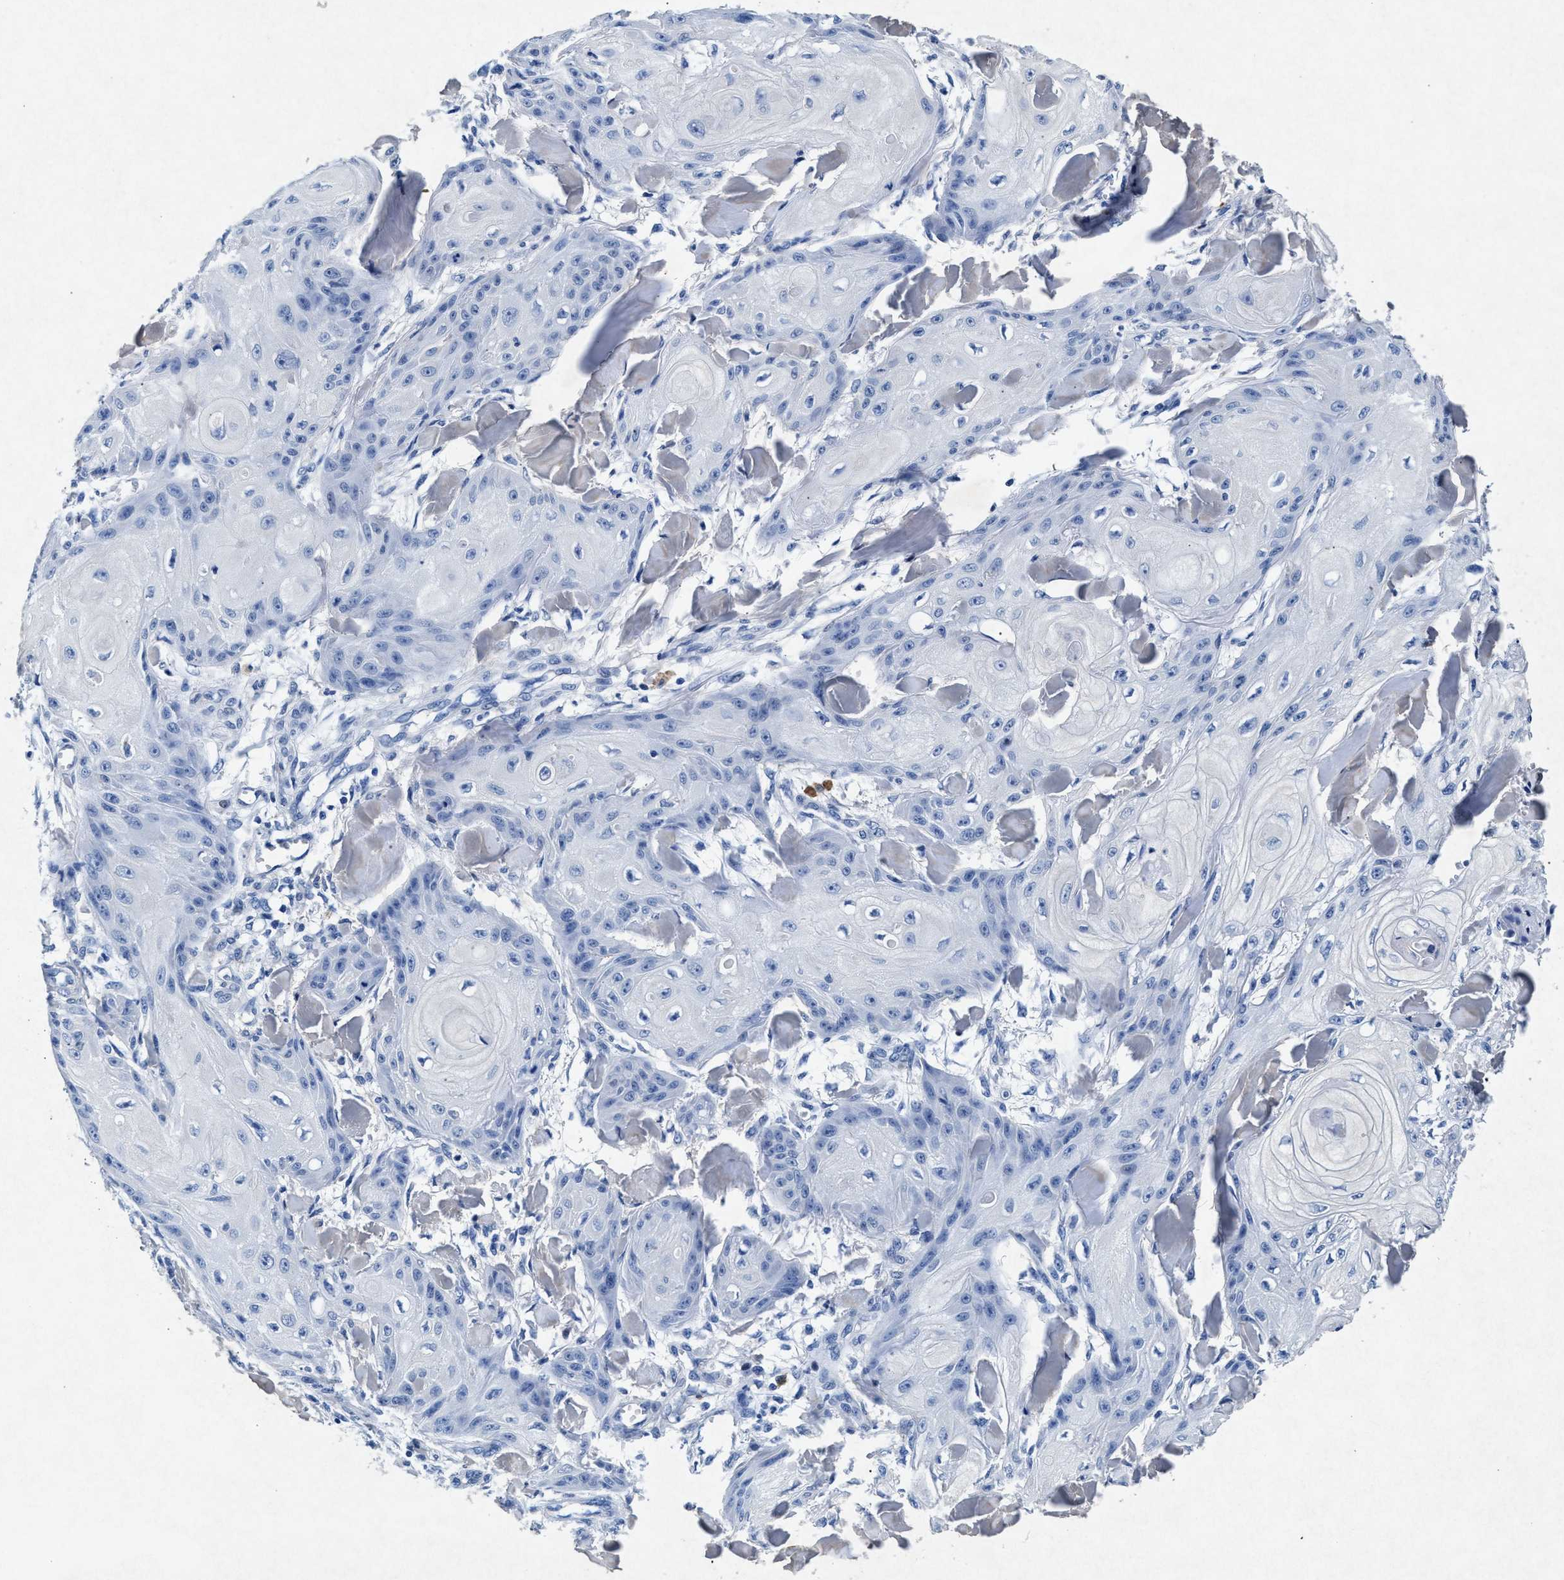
{"staining": {"intensity": "negative", "quantity": "none", "location": "none"}, "tissue": "skin cancer", "cell_type": "Tumor cells", "image_type": "cancer", "snomed": [{"axis": "morphology", "description": "Squamous cell carcinoma, NOS"}, {"axis": "topography", "description": "Skin"}], "caption": "Immunohistochemistry (IHC) photomicrograph of skin squamous cell carcinoma stained for a protein (brown), which shows no expression in tumor cells.", "gene": "MAP6", "patient": {"sex": "male", "age": 74}}